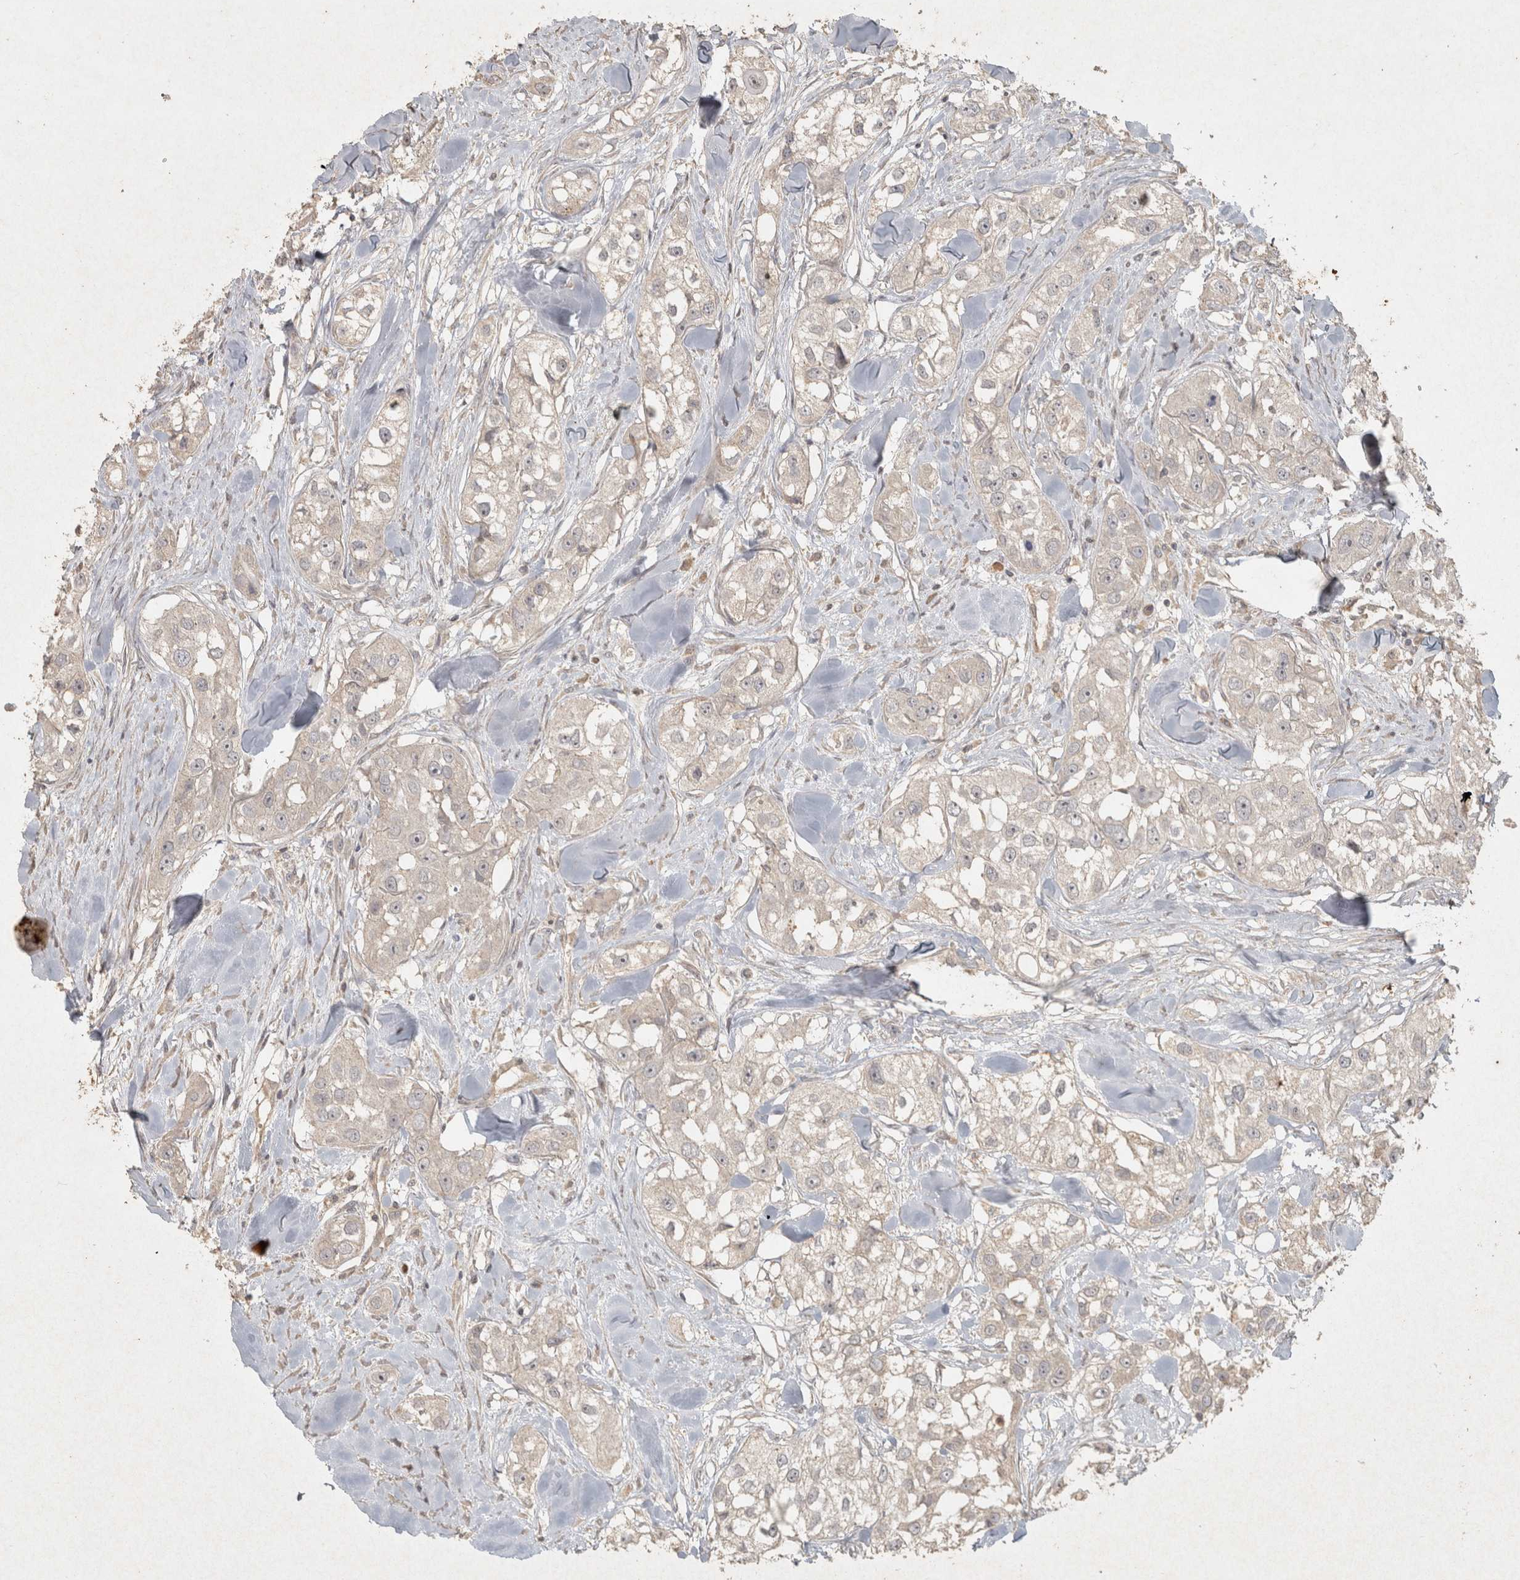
{"staining": {"intensity": "weak", "quantity": "25%-75%", "location": "cytoplasmic/membranous"}, "tissue": "head and neck cancer", "cell_type": "Tumor cells", "image_type": "cancer", "snomed": [{"axis": "morphology", "description": "Normal tissue, NOS"}, {"axis": "morphology", "description": "Squamous cell carcinoma, NOS"}, {"axis": "topography", "description": "Skeletal muscle"}, {"axis": "topography", "description": "Head-Neck"}], "caption": "IHC (DAB (3,3'-diaminobenzidine)) staining of human head and neck squamous cell carcinoma reveals weak cytoplasmic/membranous protein expression in approximately 25%-75% of tumor cells.", "gene": "OSTN", "patient": {"sex": "male", "age": 51}}